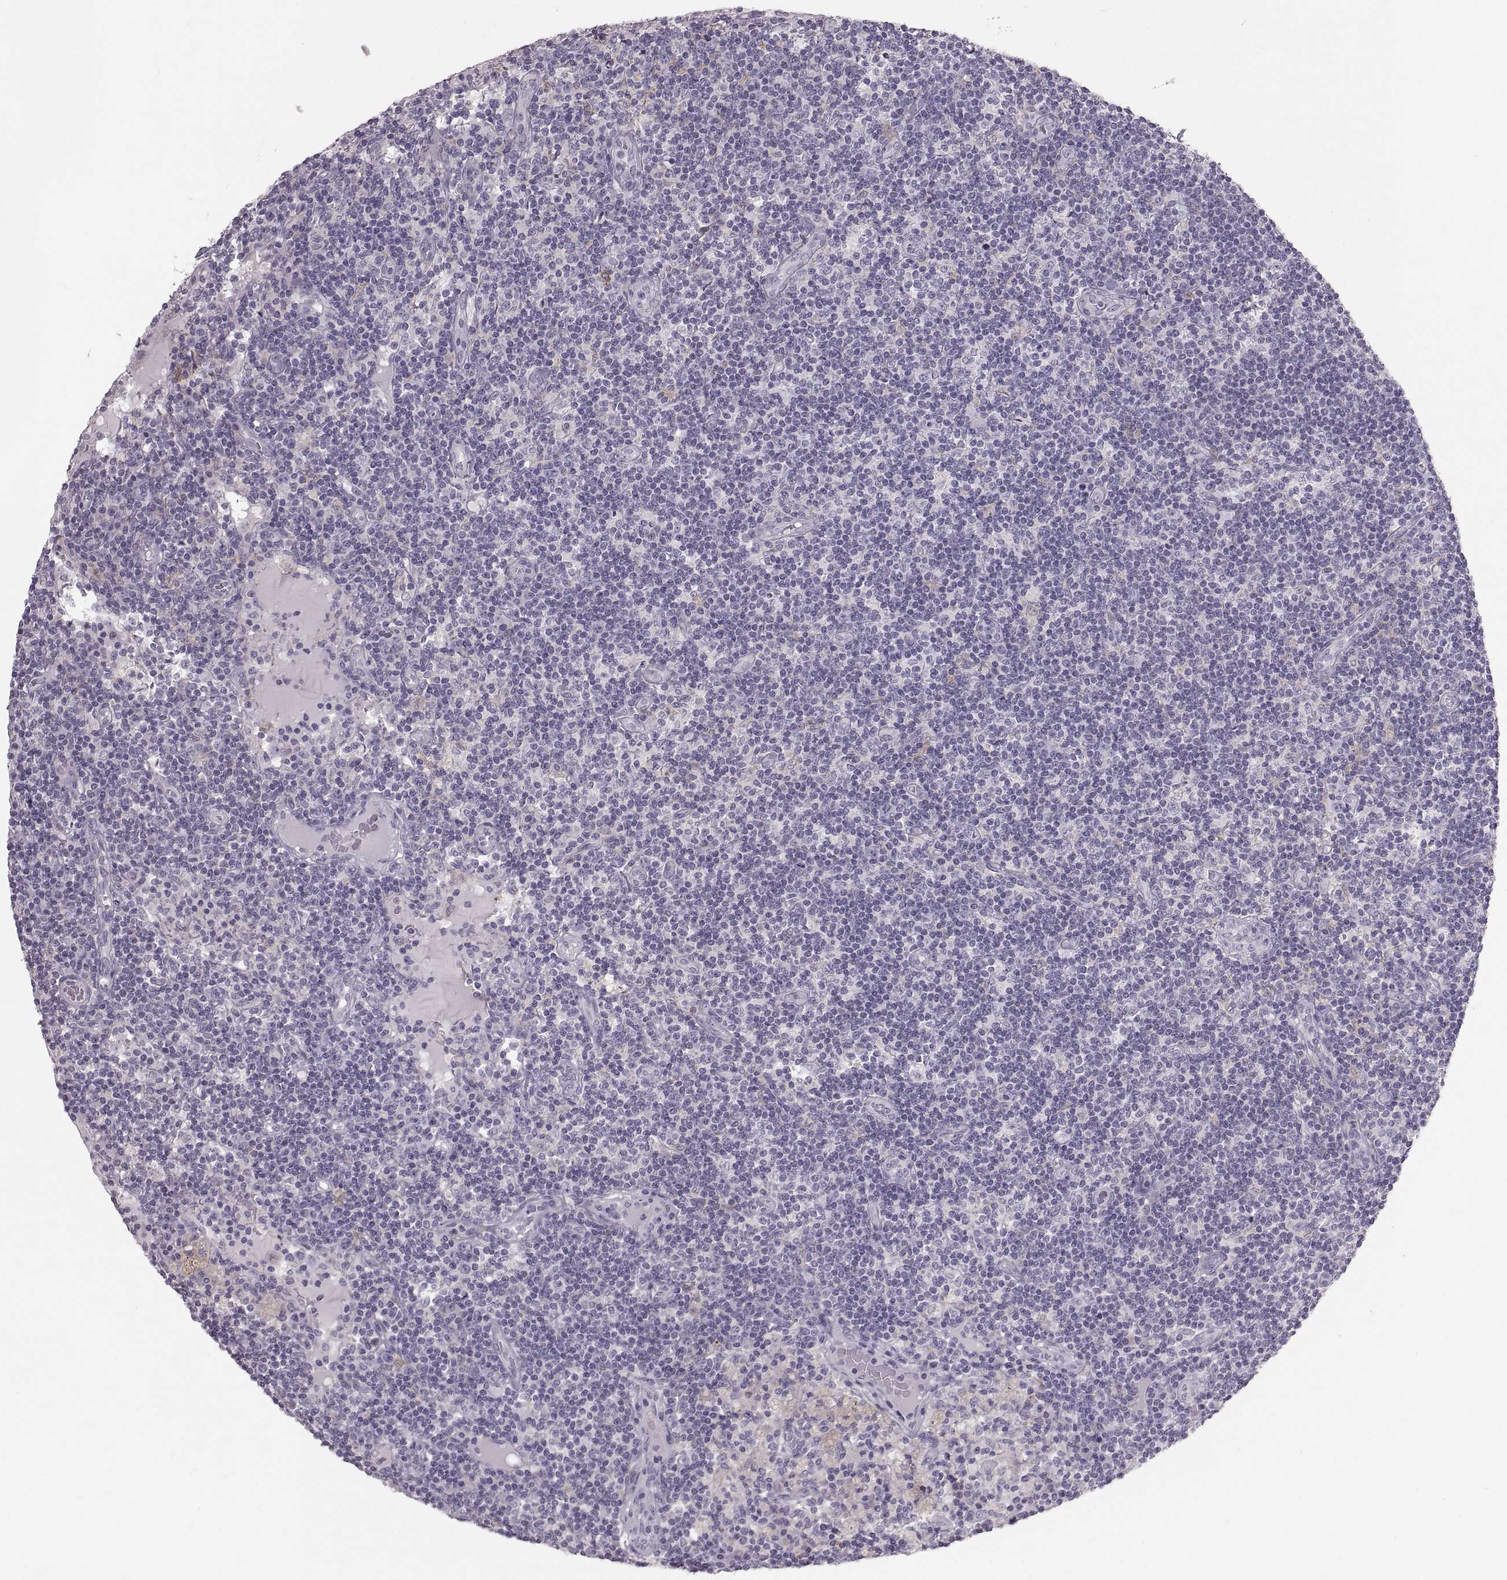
{"staining": {"intensity": "negative", "quantity": "none", "location": "none"}, "tissue": "lymph node", "cell_type": "Germinal center cells", "image_type": "normal", "snomed": [{"axis": "morphology", "description": "Normal tissue, NOS"}, {"axis": "topography", "description": "Lymph node"}], "caption": "There is no significant staining in germinal center cells of lymph node. (DAB immunohistochemistry (IHC), high magnification).", "gene": "RUNDC3A", "patient": {"sex": "female", "age": 72}}